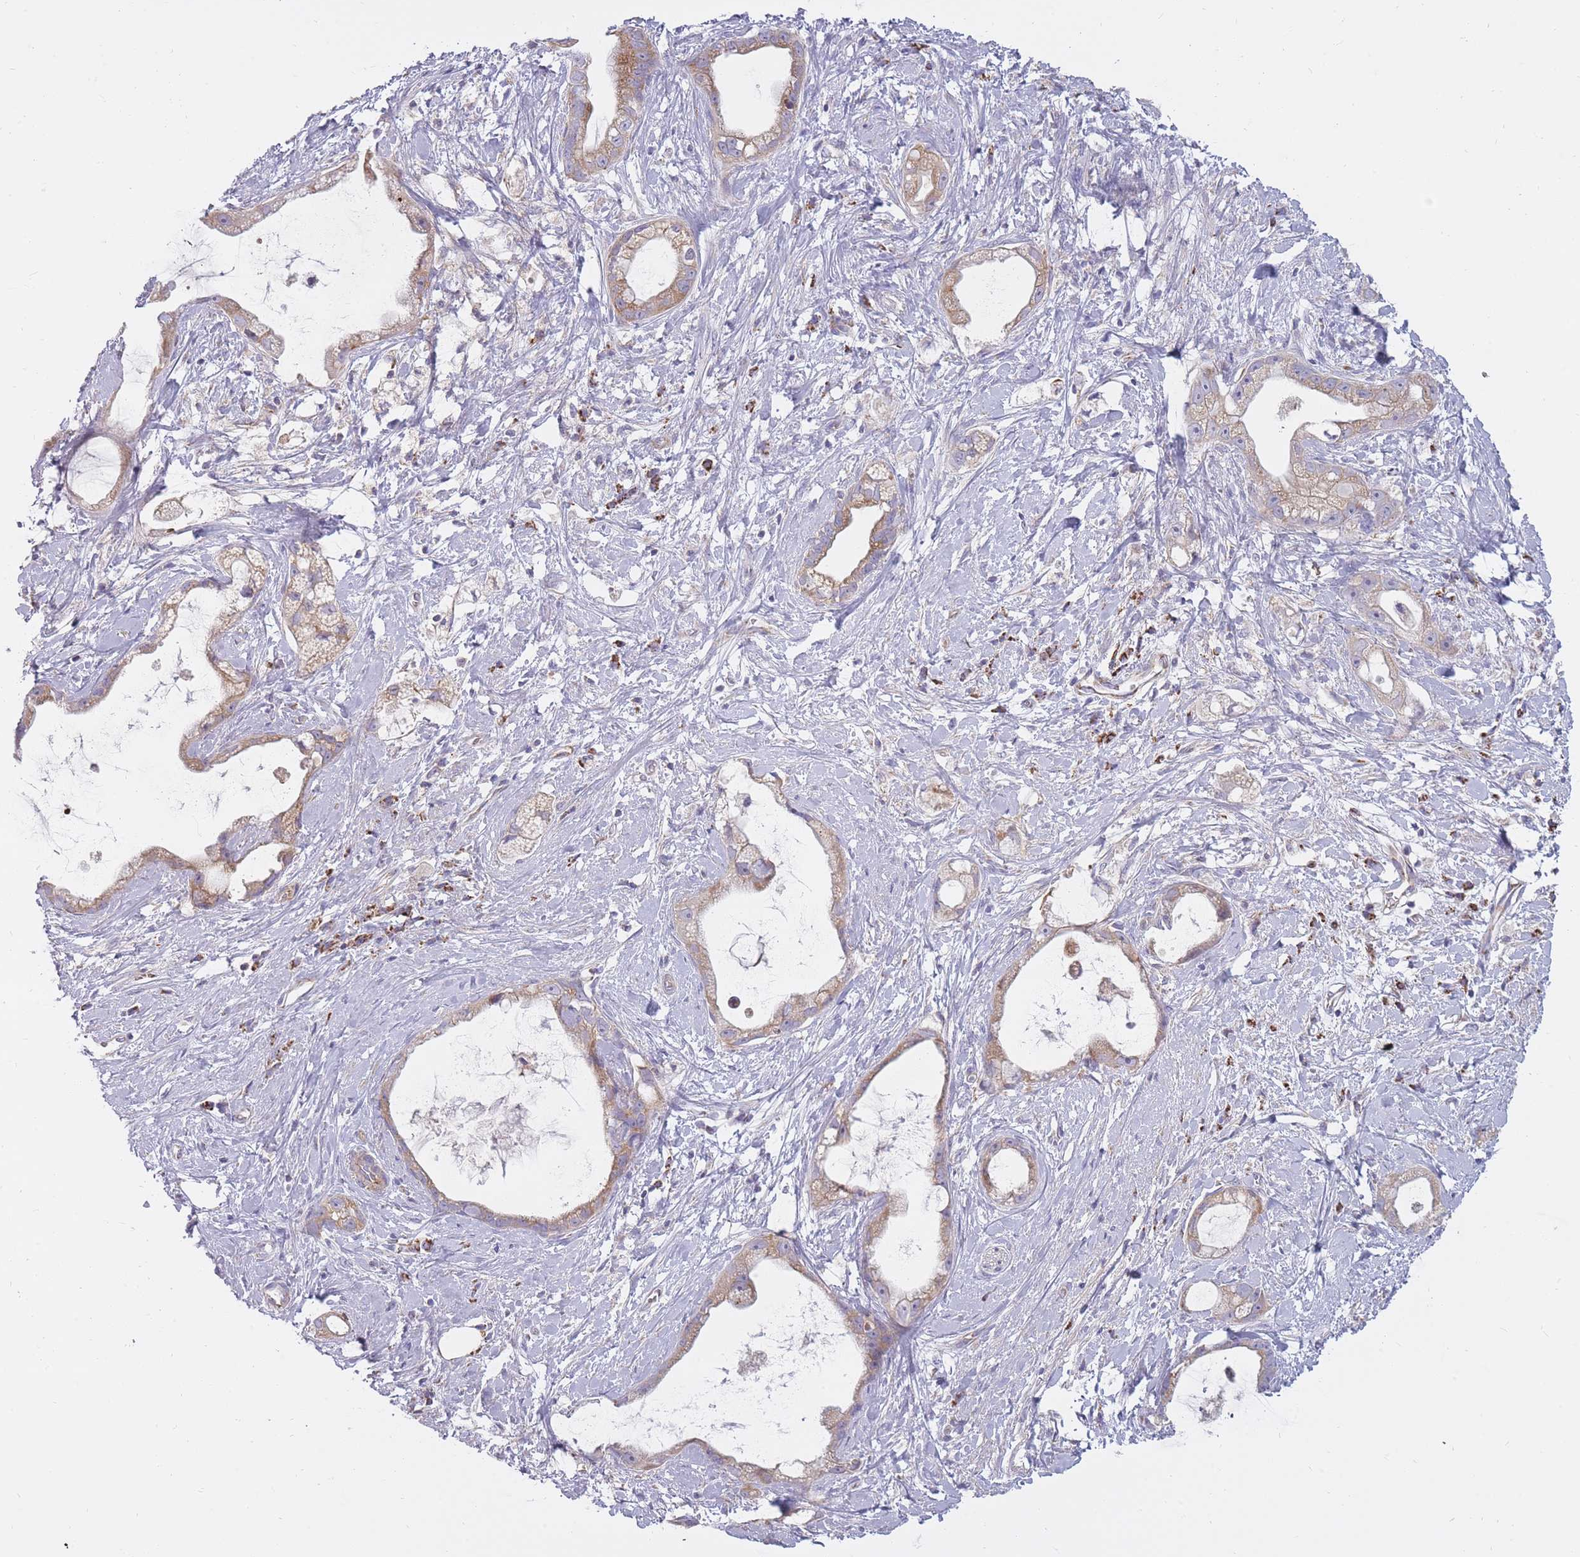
{"staining": {"intensity": "moderate", "quantity": "25%-75%", "location": "cytoplasmic/membranous"}, "tissue": "stomach cancer", "cell_type": "Tumor cells", "image_type": "cancer", "snomed": [{"axis": "morphology", "description": "Adenocarcinoma, NOS"}, {"axis": "topography", "description": "Stomach"}], "caption": "Human adenocarcinoma (stomach) stained with a brown dye displays moderate cytoplasmic/membranous positive staining in approximately 25%-75% of tumor cells.", "gene": "ALKBH4", "patient": {"sex": "male", "age": 55}}